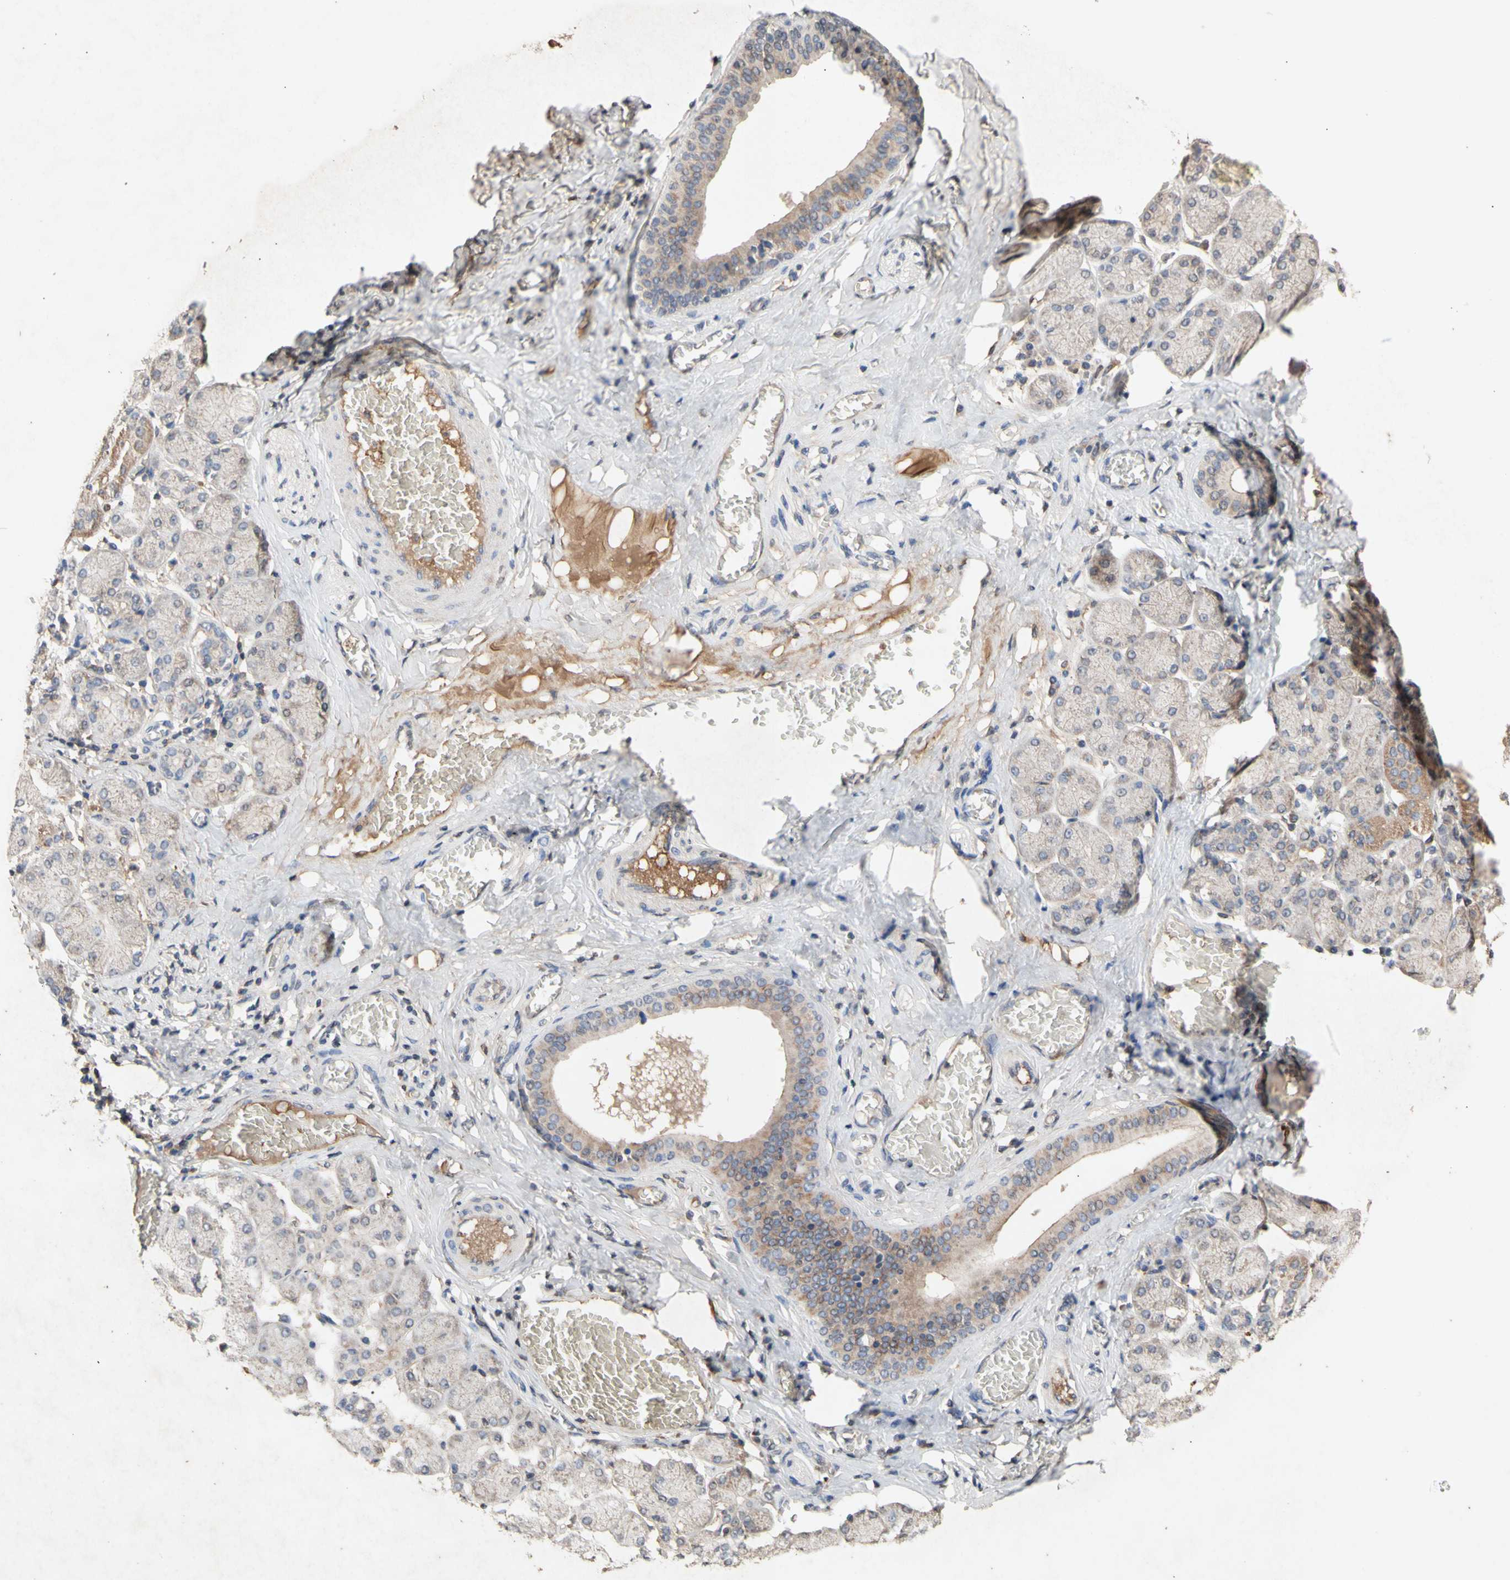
{"staining": {"intensity": "moderate", "quantity": "25%-75%", "location": "cytoplasmic/membranous"}, "tissue": "salivary gland", "cell_type": "Glandular cells", "image_type": "normal", "snomed": [{"axis": "morphology", "description": "Normal tissue, NOS"}, {"axis": "topography", "description": "Salivary gland"}], "caption": "The immunohistochemical stain highlights moderate cytoplasmic/membranous staining in glandular cells of benign salivary gland.", "gene": "NECTIN3", "patient": {"sex": "female", "age": 24}}